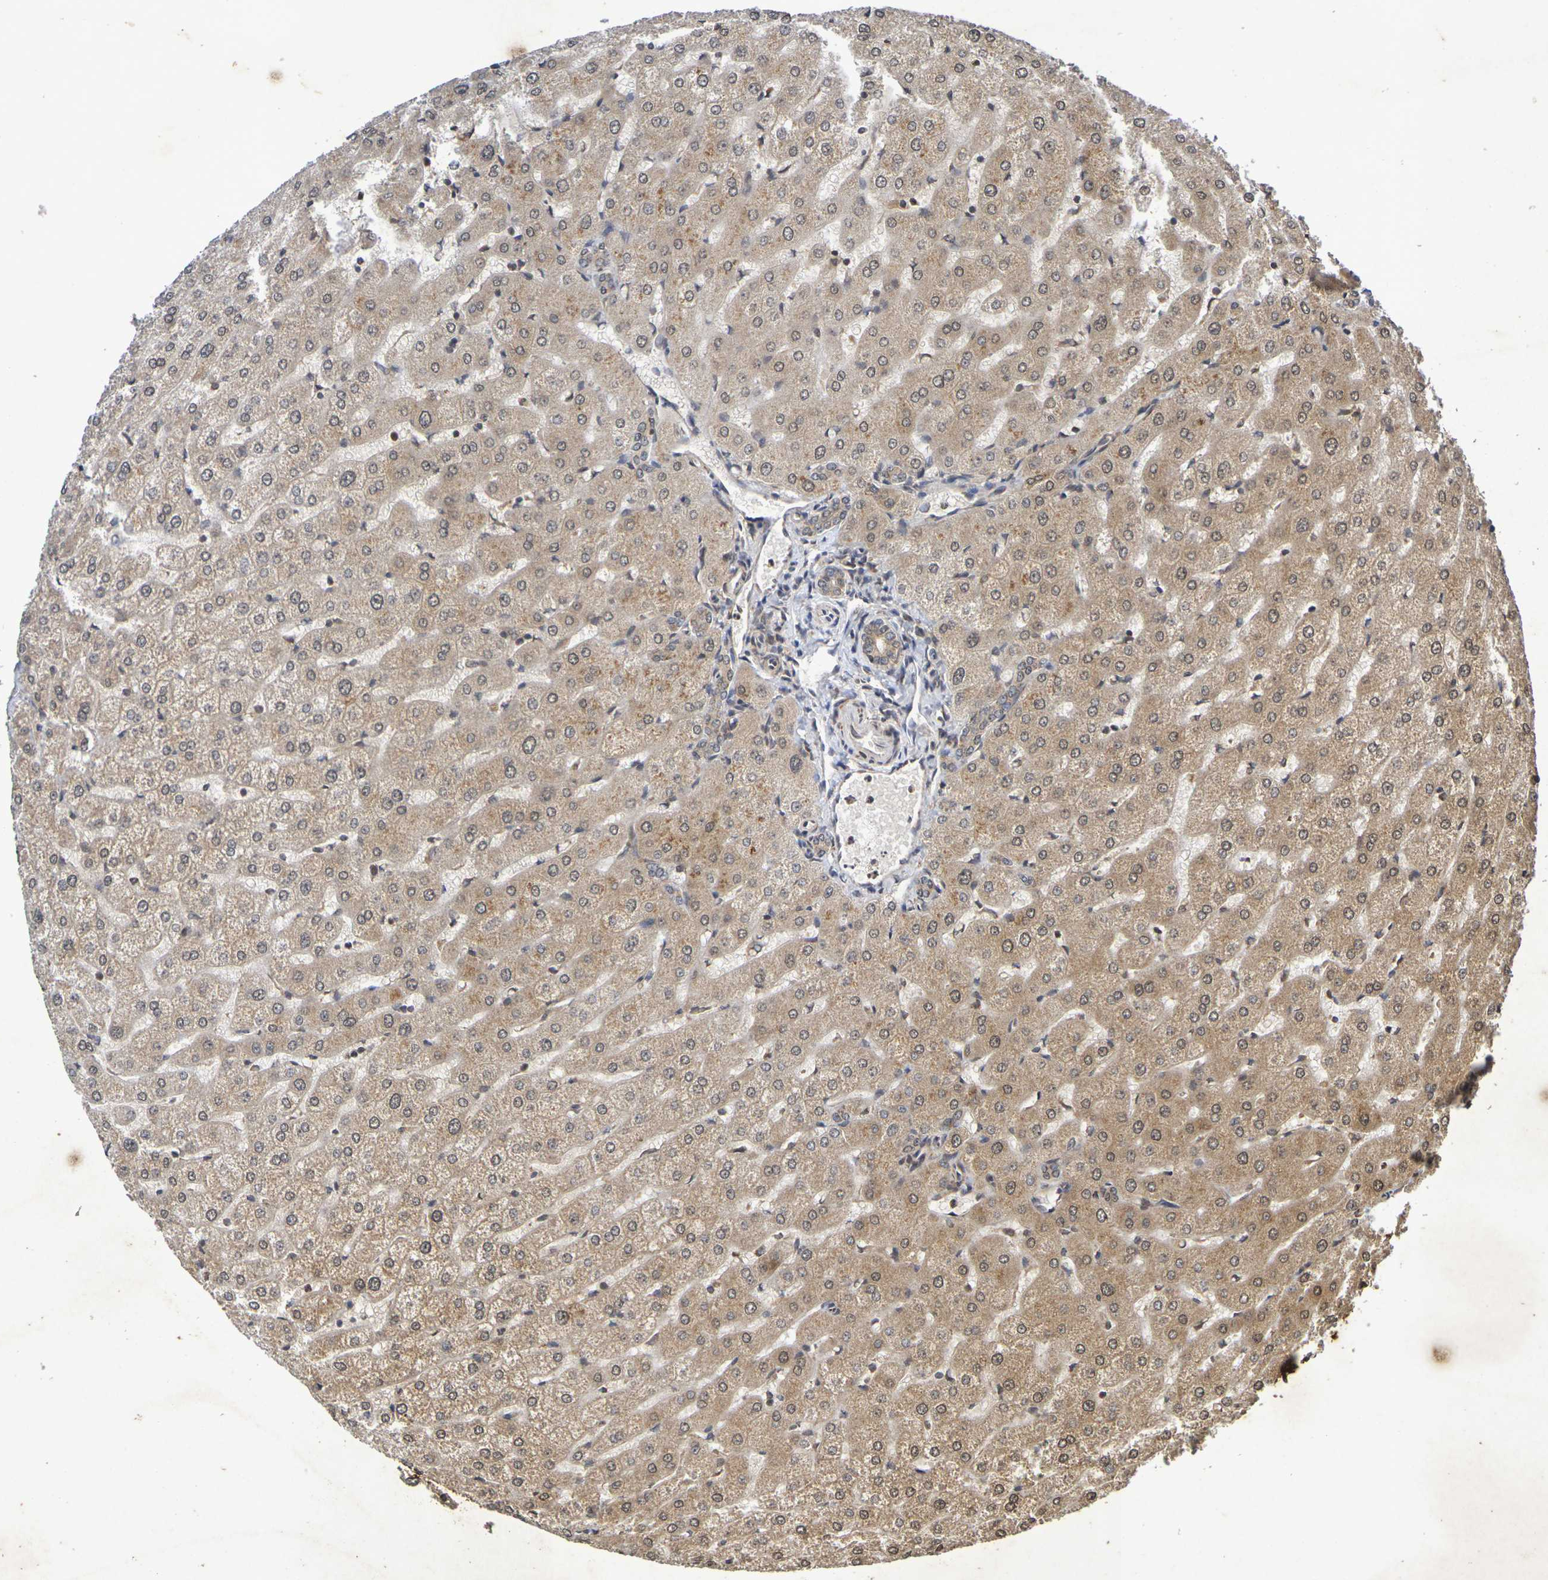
{"staining": {"intensity": "weak", "quantity": ">75%", "location": "cytoplasmic/membranous,nuclear"}, "tissue": "liver", "cell_type": "Cholangiocytes", "image_type": "normal", "snomed": [{"axis": "morphology", "description": "Normal tissue, NOS"}, {"axis": "morphology", "description": "Fibrosis, NOS"}, {"axis": "topography", "description": "Liver"}], "caption": "Immunohistochemistry of benign human liver reveals low levels of weak cytoplasmic/membranous,nuclear staining in about >75% of cholangiocytes.", "gene": "GUCY1A2", "patient": {"sex": "female", "age": 29}}